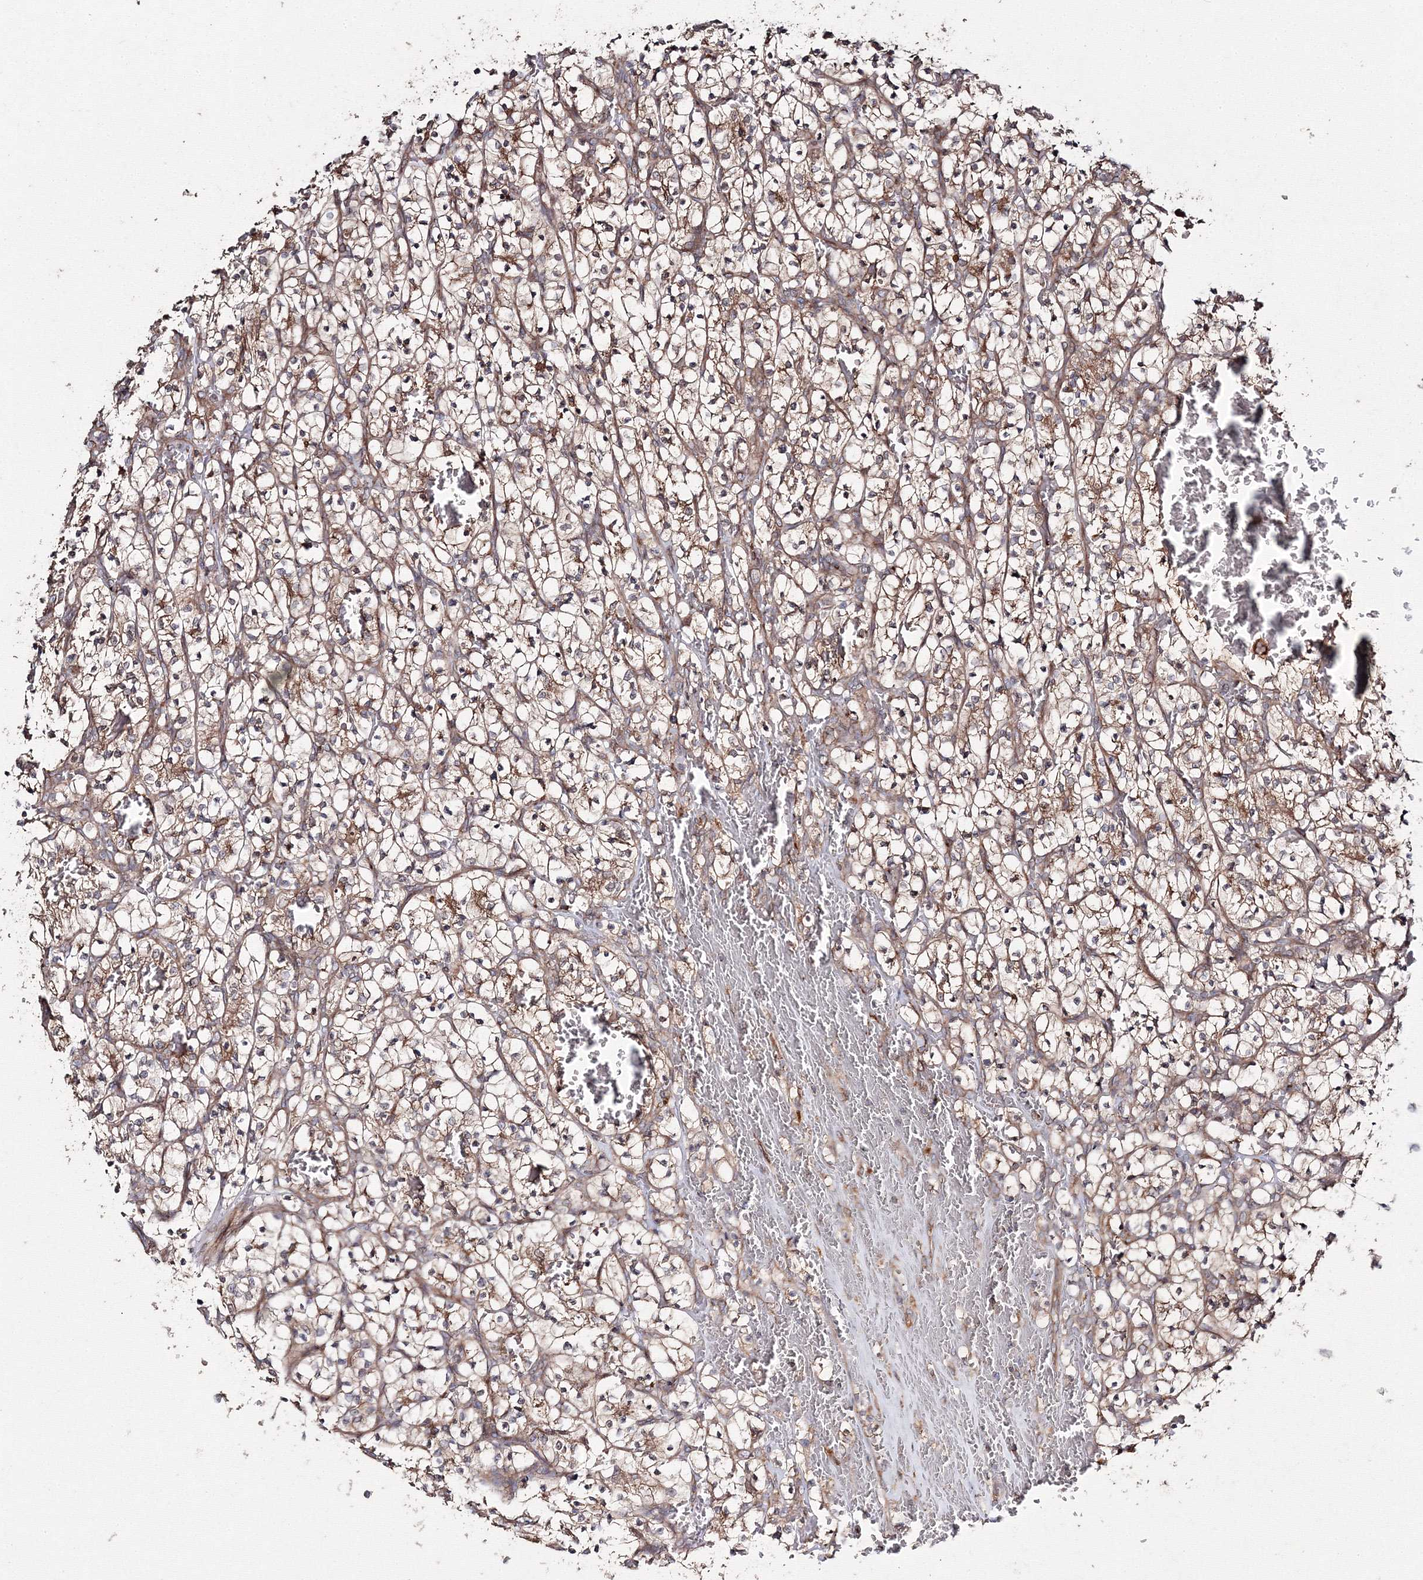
{"staining": {"intensity": "moderate", "quantity": ">75%", "location": "cytoplasmic/membranous"}, "tissue": "renal cancer", "cell_type": "Tumor cells", "image_type": "cancer", "snomed": [{"axis": "morphology", "description": "Adenocarcinoma, NOS"}, {"axis": "topography", "description": "Kidney"}], "caption": "Renal cancer (adenocarcinoma) stained with a protein marker demonstrates moderate staining in tumor cells.", "gene": "DDO", "patient": {"sex": "female", "age": 57}}